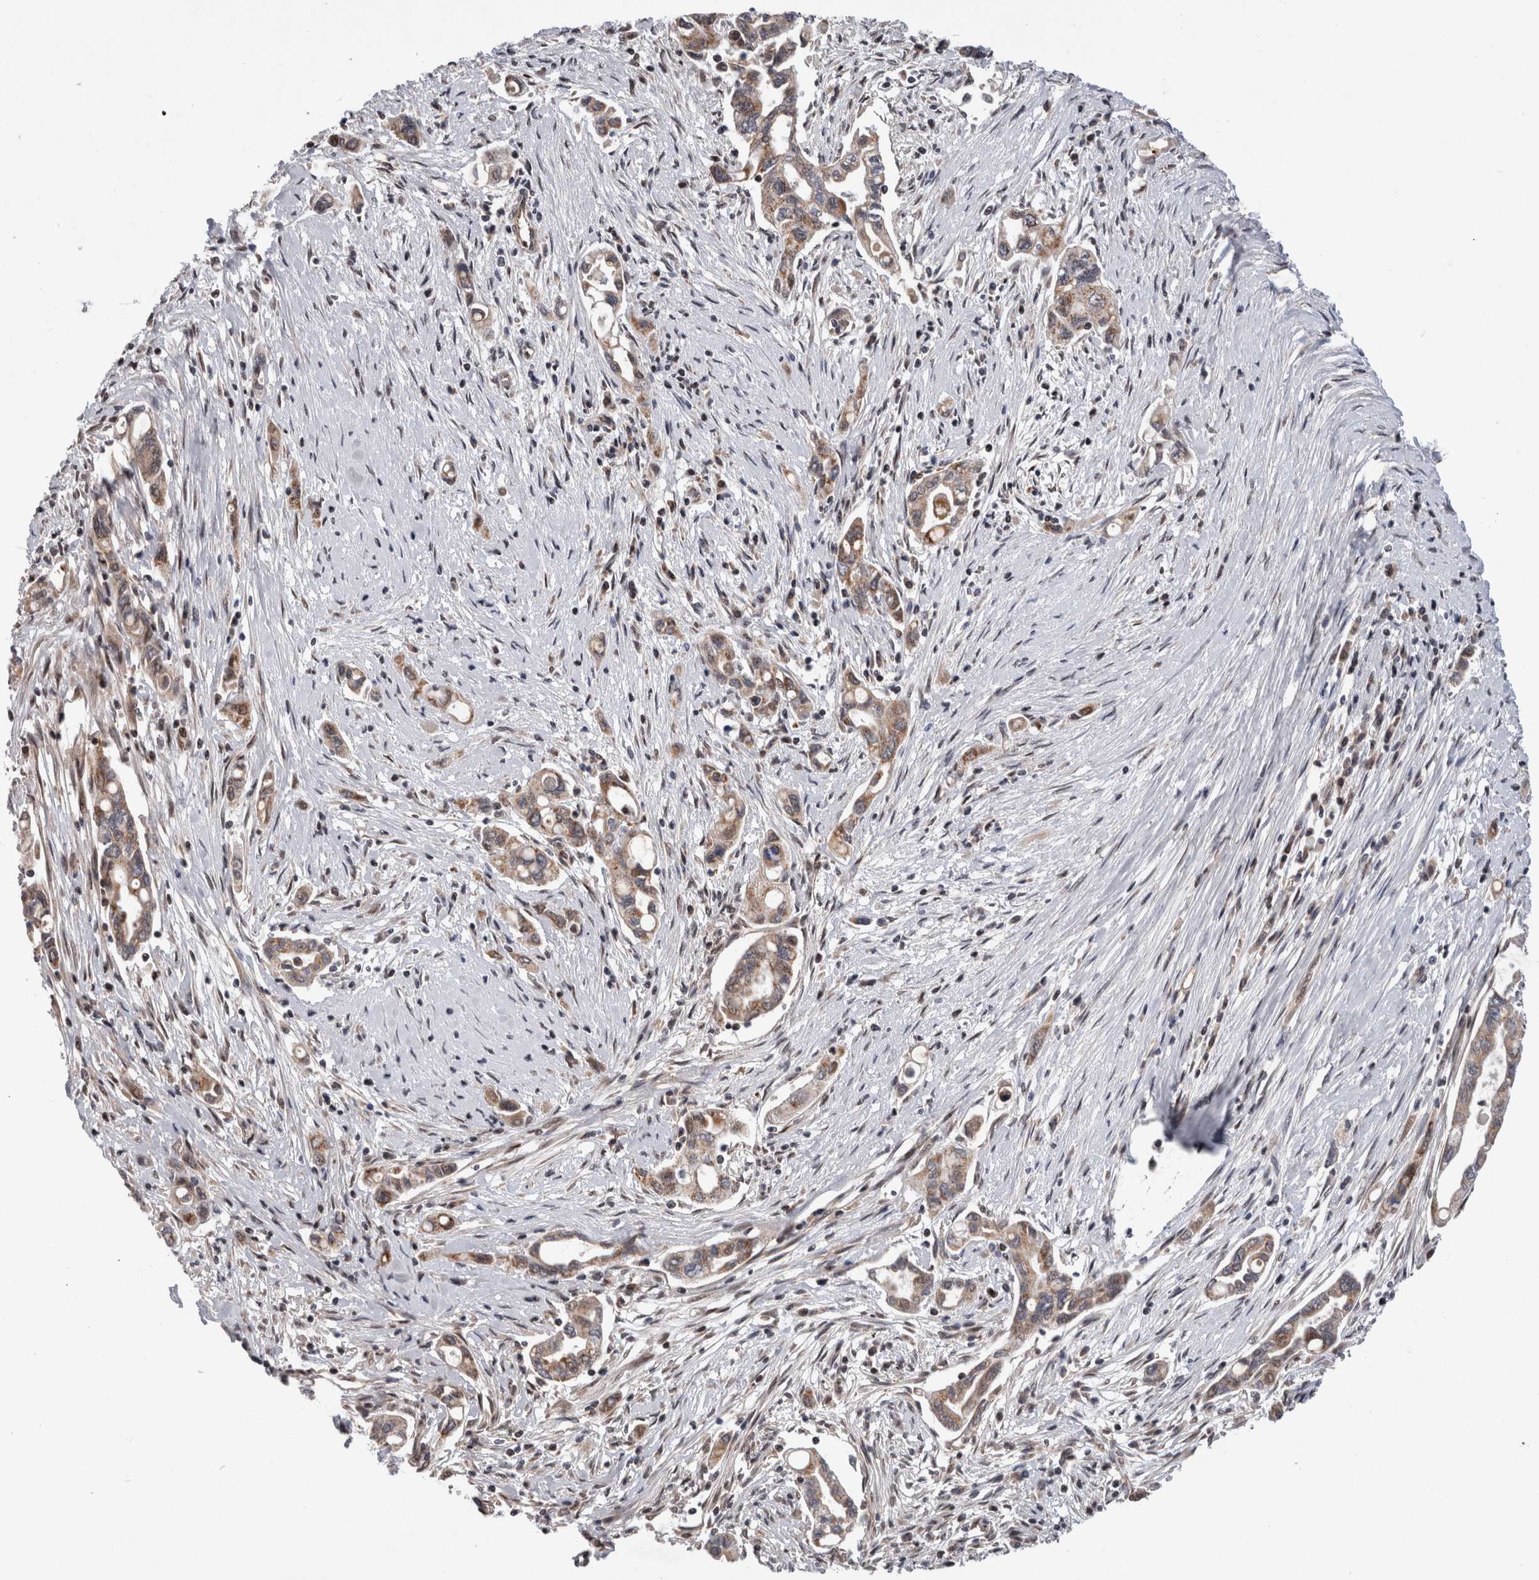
{"staining": {"intensity": "weak", "quantity": ">75%", "location": "cytoplasmic/membranous"}, "tissue": "pancreatic cancer", "cell_type": "Tumor cells", "image_type": "cancer", "snomed": [{"axis": "morphology", "description": "Adenocarcinoma, NOS"}, {"axis": "topography", "description": "Pancreas"}], "caption": "Immunohistochemistry image of pancreatic cancer stained for a protein (brown), which demonstrates low levels of weak cytoplasmic/membranous staining in about >75% of tumor cells.", "gene": "MRPL37", "patient": {"sex": "female", "age": 57}}